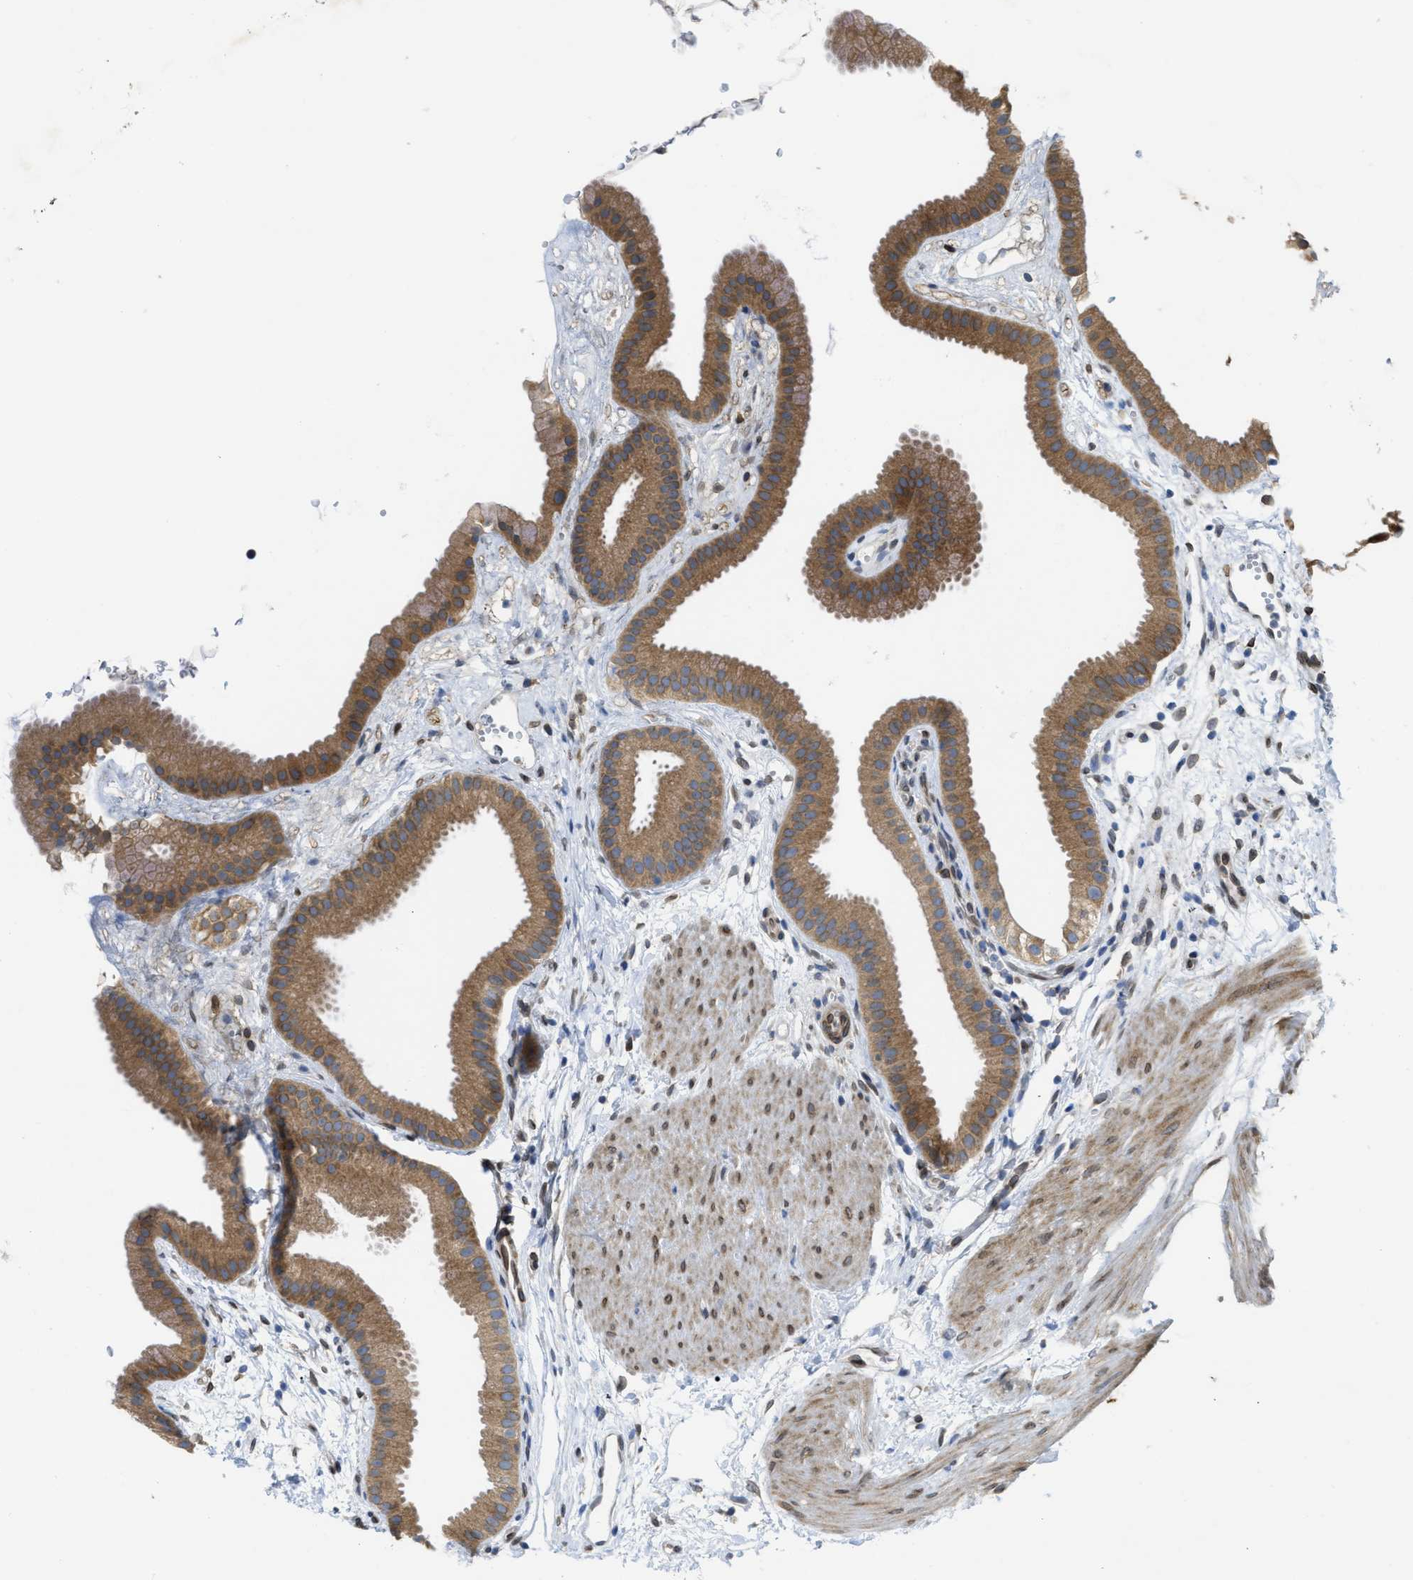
{"staining": {"intensity": "moderate", "quantity": ">75%", "location": "cytoplasmic/membranous"}, "tissue": "gallbladder", "cell_type": "Glandular cells", "image_type": "normal", "snomed": [{"axis": "morphology", "description": "Normal tissue, NOS"}, {"axis": "topography", "description": "Gallbladder"}], "caption": "An image showing moderate cytoplasmic/membranous expression in about >75% of glandular cells in benign gallbladder, as visualized by brown immunohistochemical staining.", "gene": "EIF2AK3", "patient": {"sex": "female", "age": 64}}